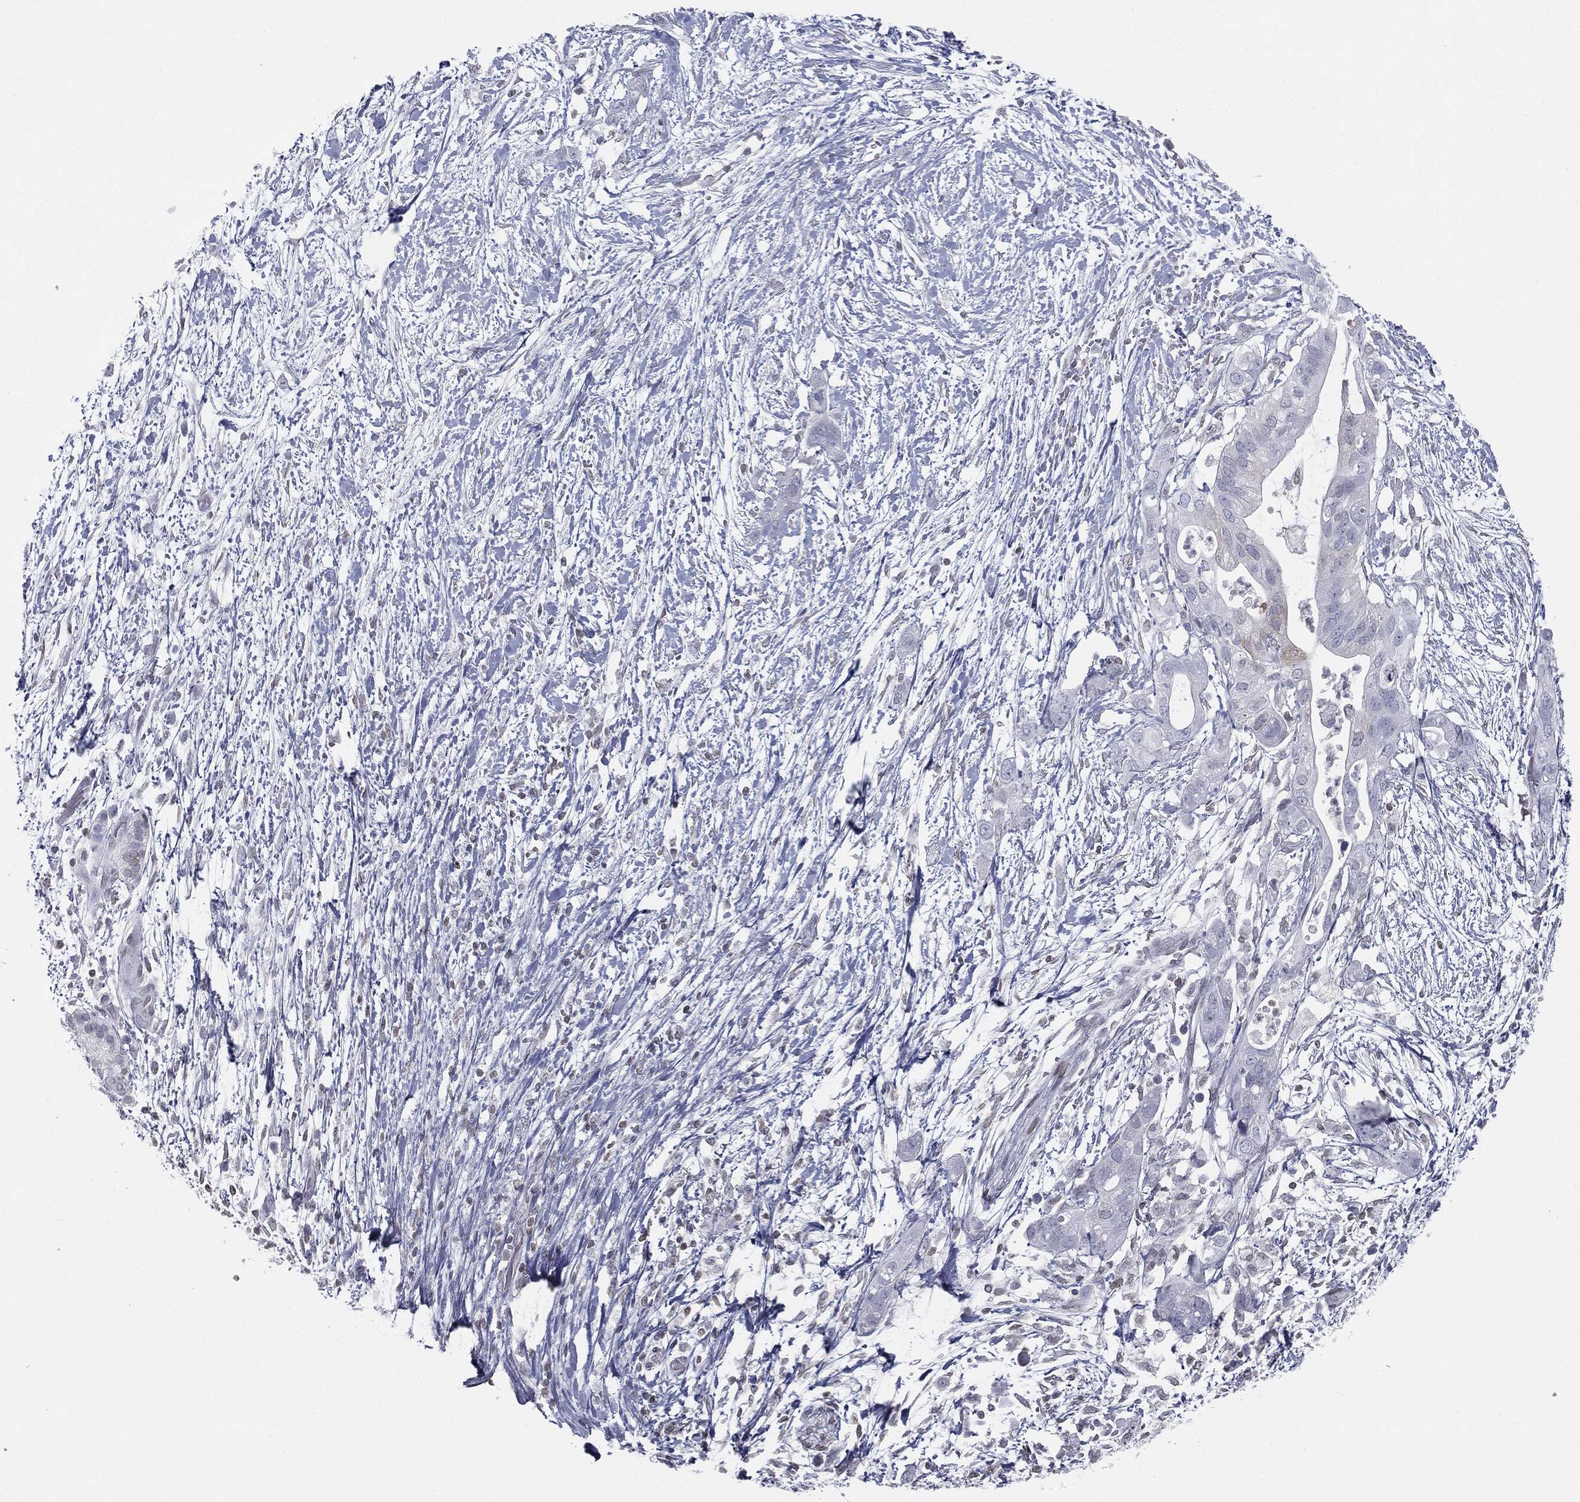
{"staining": {"intensity": "weak", "quantity": "<25%", "location": "cytoplasmic/membranous"}, "tissue": "pancreatic cancer", "cell_type": "Tumor cells", "image_type": "cancer", "snomed": [{"axis": "morphology", "description": "Adenocarcinoma, NOS"}, {"axis": "topography", "description": "Pancreas"}], "caption": "Immunohistochemistry (IHC) photomicrograph of neoplastic tissue: human pancreatic cancer stained with DAB displays no significant protein positivity in tumor cells.", "gene": "ALDOB", "patient": {"sex": "female", "age": 72}}